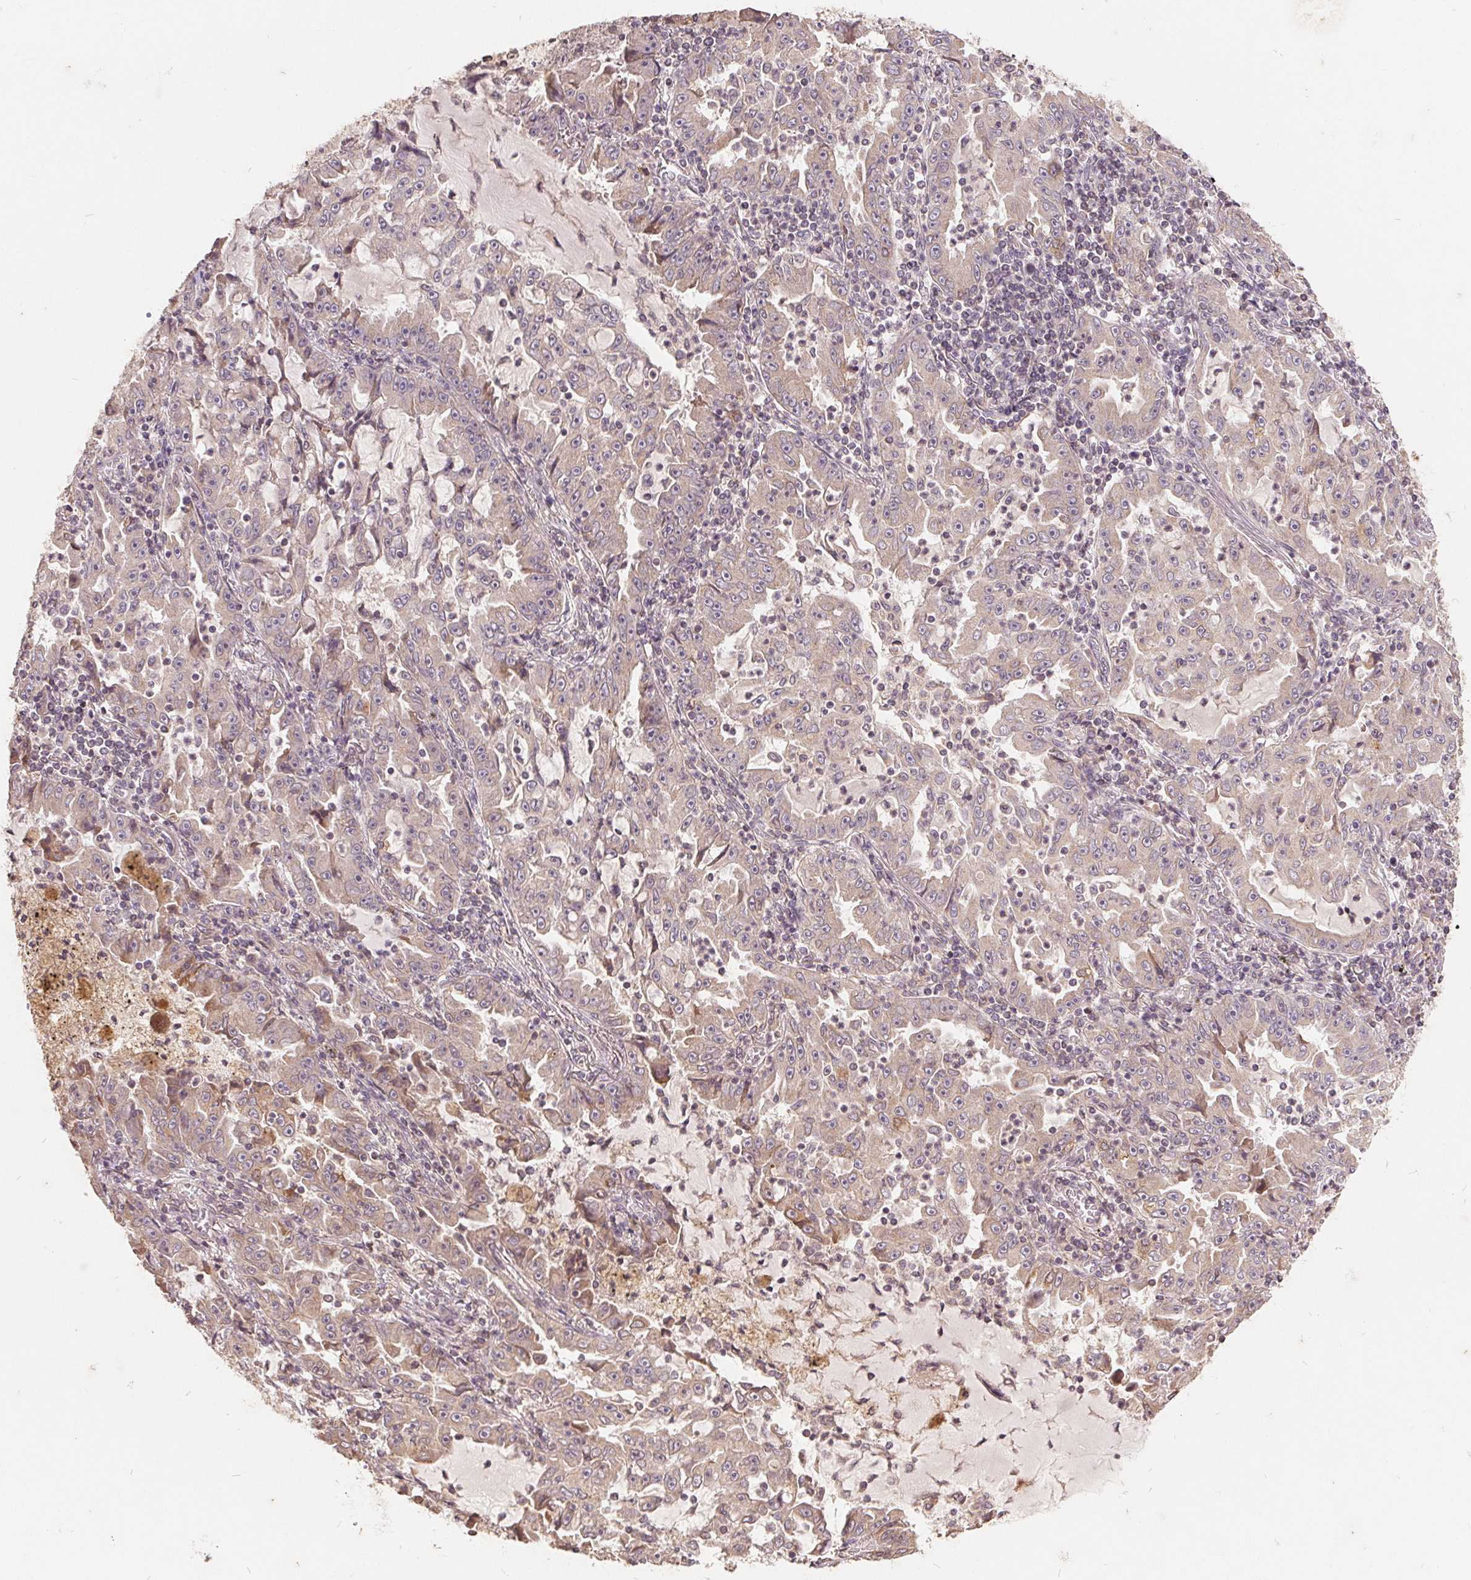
{"staining": {"intensity": "moderate", "quantity": "25%-75%", "location": "cytoplasmic/membranous"}, "tissue": "lung cancer", "cell_type": "Tumor cells", "image_type": "cancer", "snomed": [{"axis": "morphology", "description": "Adenocarcinoma, NOS"}, {"axis": "topography", "description": "Lung"}], "caption": "IHC staining of lung adenocarcinoma, which exhibits medium levels of moderate cytoplasmic/membranous expression in approximately 25%-75% of tumor cells indicating moderate cytoplasmic/membranous protein expression. The staining was performed using DAB (brown) for protein detection and nuclei were counterstained in hematoxylin (blue).", "gene": "CDIPT", "patient": {"sex": "female", "age": 52}}